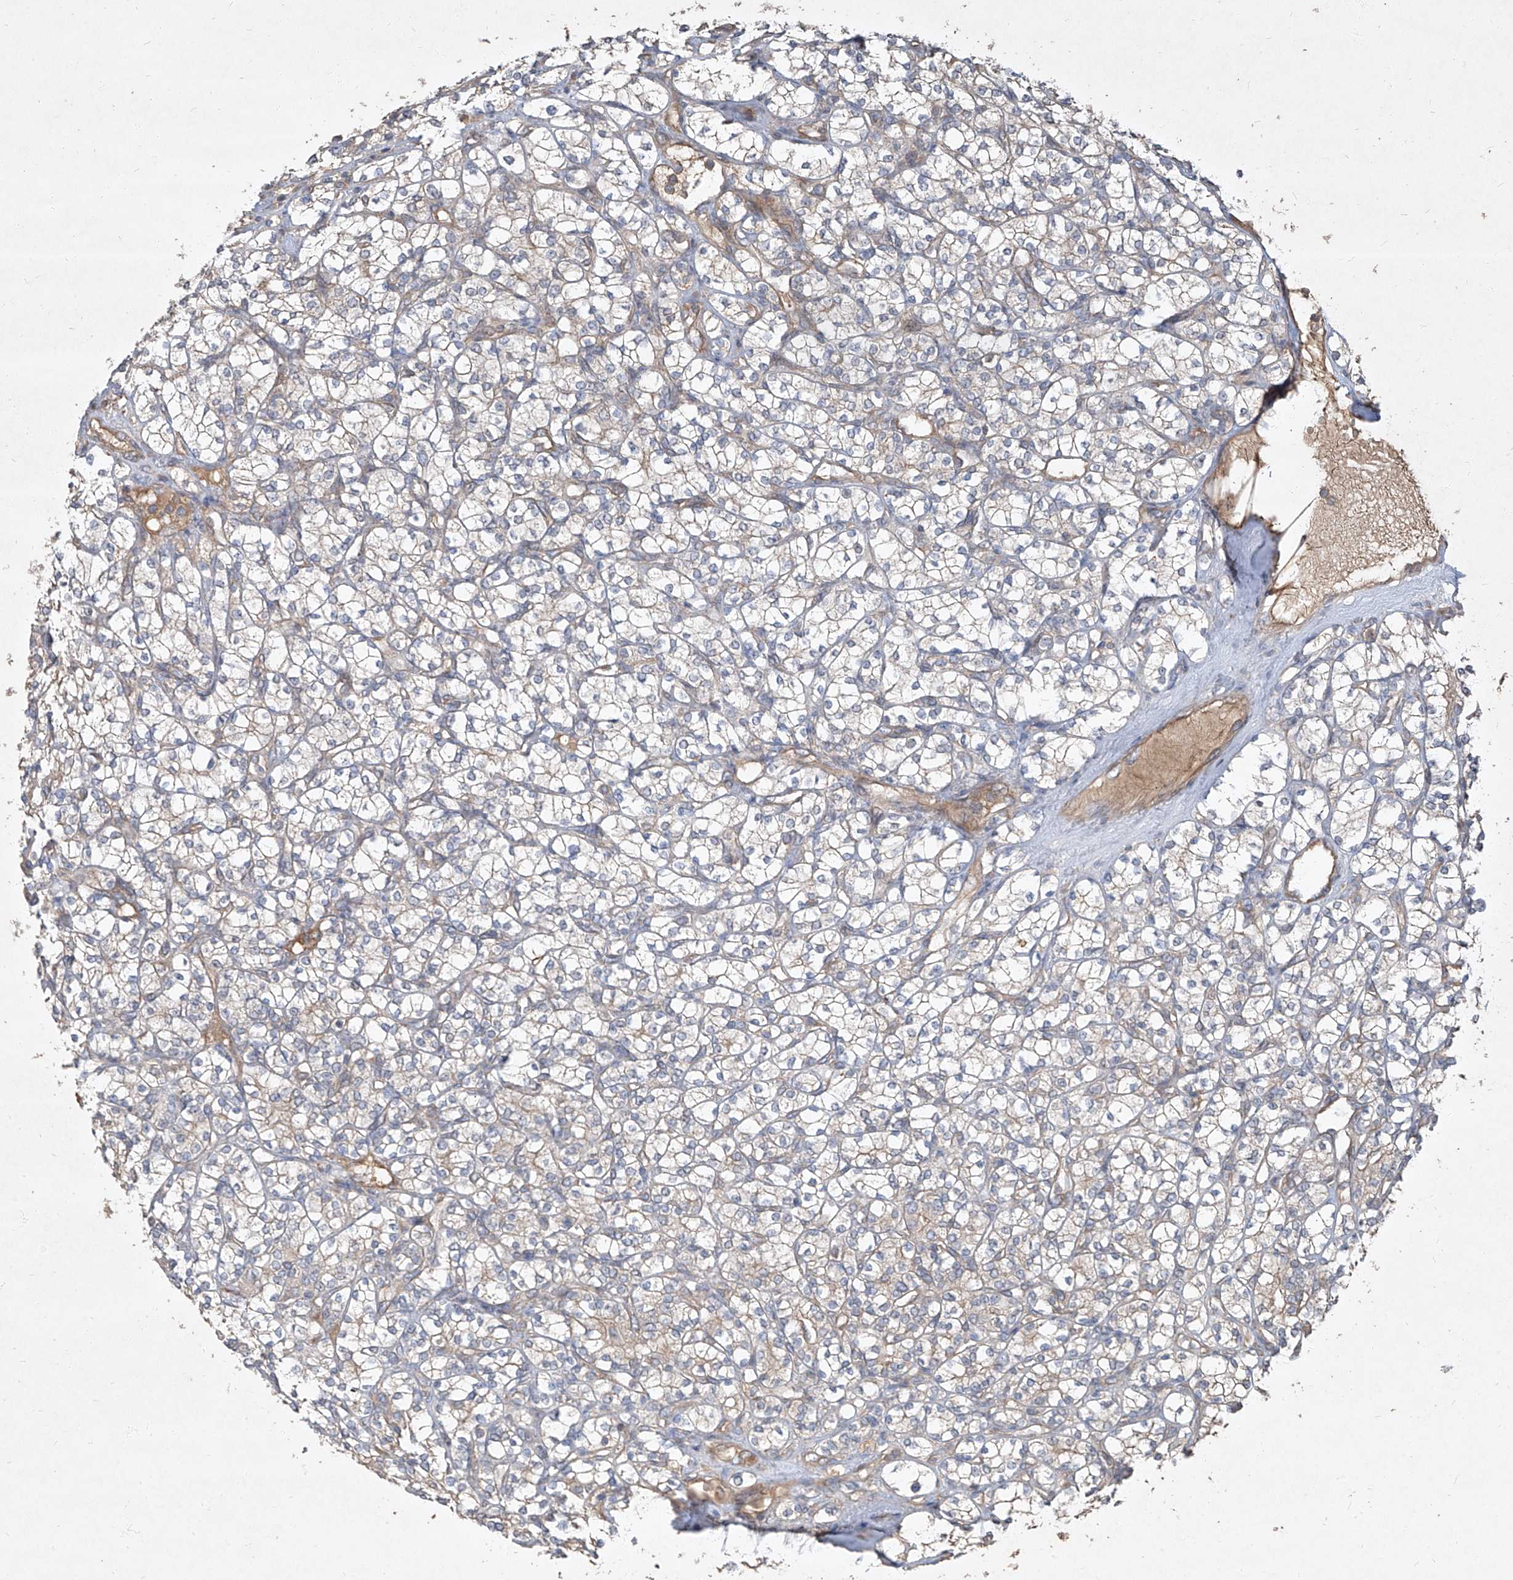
{"staining": {"intensity": "negative", "quantity": "none", "location": "none"}, "tissue": "renal cancer", "cell_type": "Tumor cells", "image_type": "cancer", "snomed": [{"axis": "morphology", "description": "Adenocarcinoma, NOS"}, {"axis": "topography", "description": "Kidney"}], "caption": "Tumor cells show no significant positivity in renal adenocarcinoma.", "gene": "CCN1", "patient": {"sex": "male", "age": 77}}